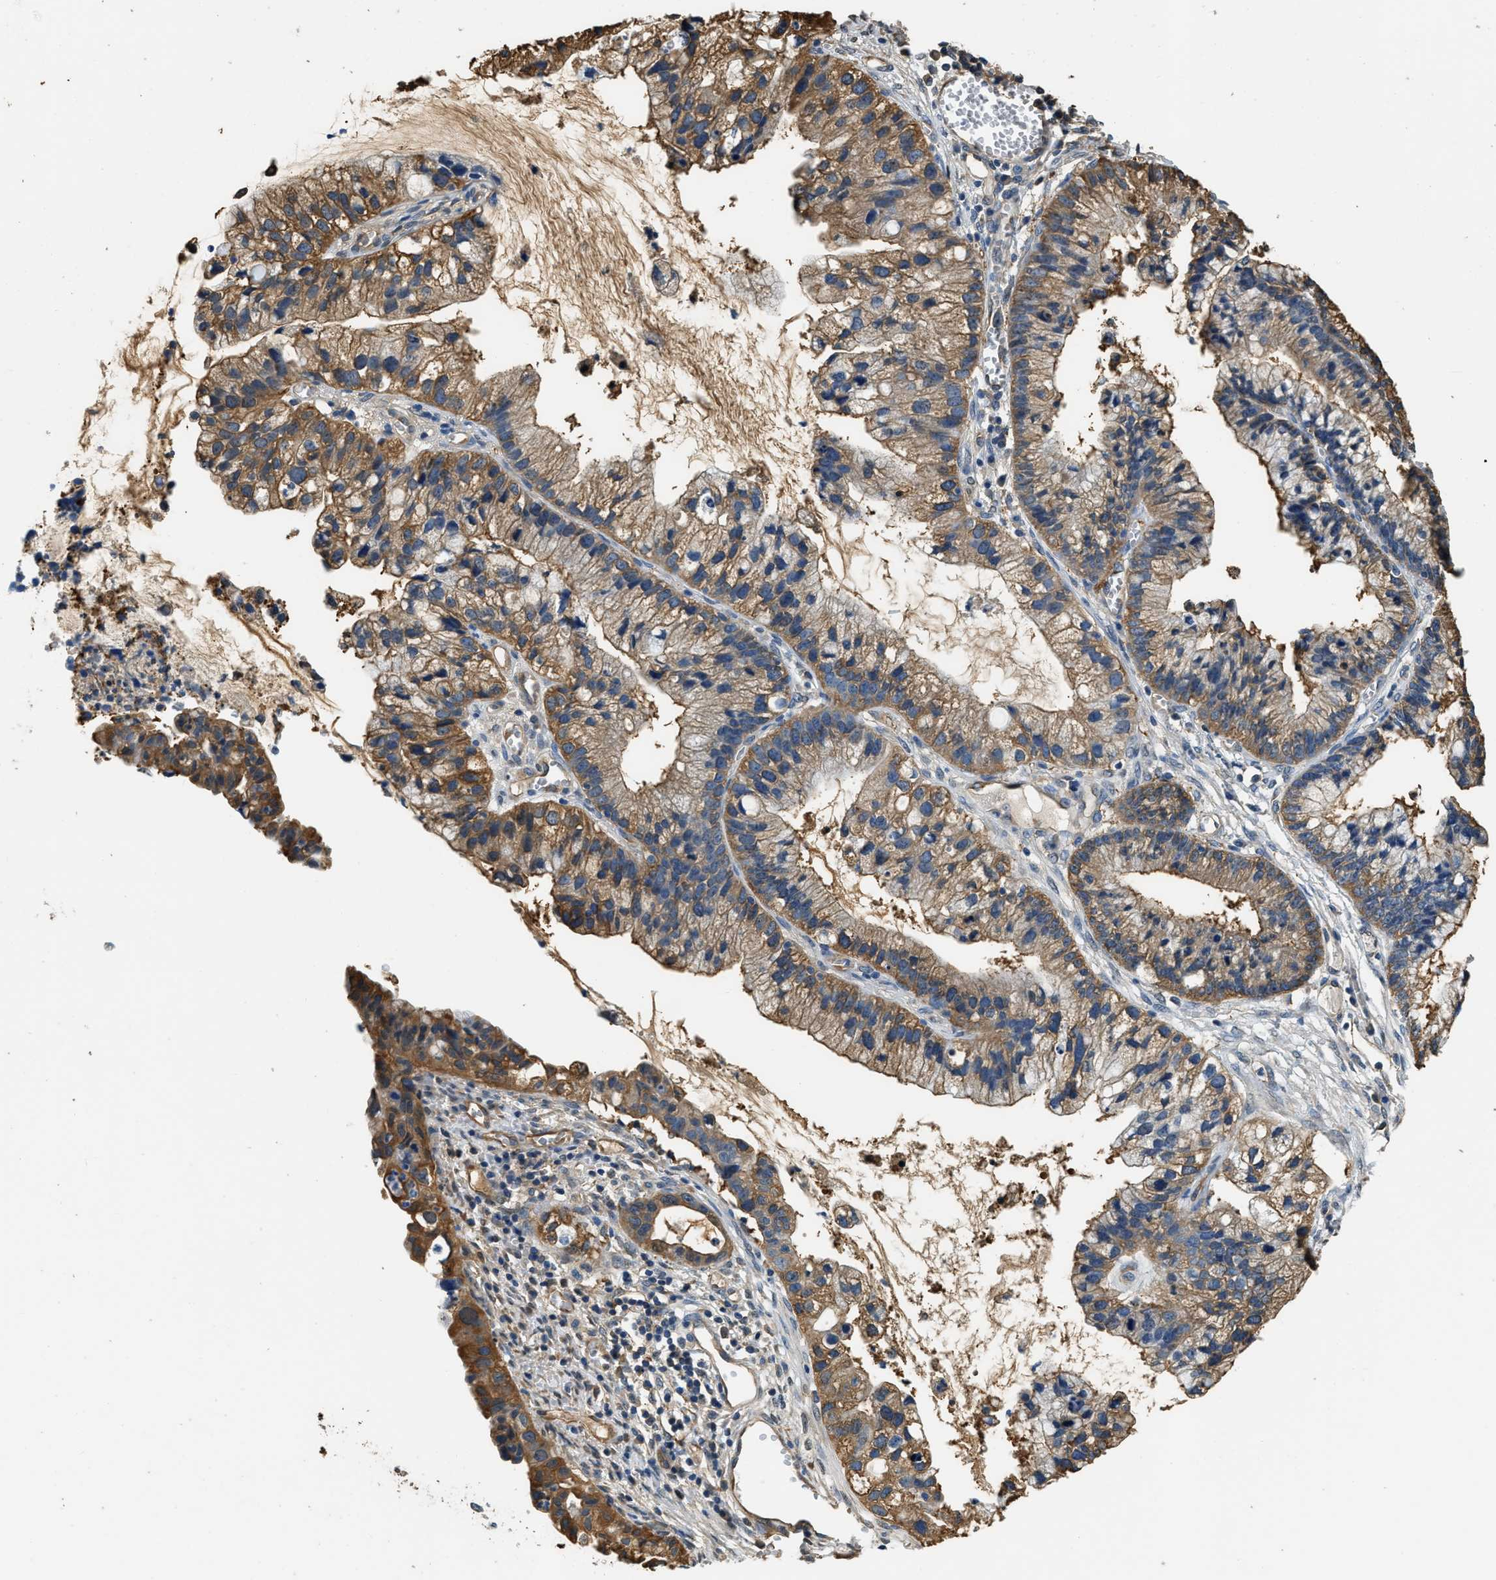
{"staining": {"intensity": "moderate", "quantity": ">75%", "location": "cytoplasmic/membranous"}, "tissue": "cervical cancer", "cell_type": "Tumor cells", "image_type": "cancer", "snomed": [{"axis": "morphology", "description": "Adenocarcinoma, NOS"}, {"axis": "topography", "description": "Cervix"}], "caption": "Immunohistochemical staining of human cervical cancer exhibits medium levels of moderate cytoplasmic/membranous protein expression in approximately >75% of tumor cells.", "gene": "PPP2R1B", "patient": {"sex": "female", "age": 44}}